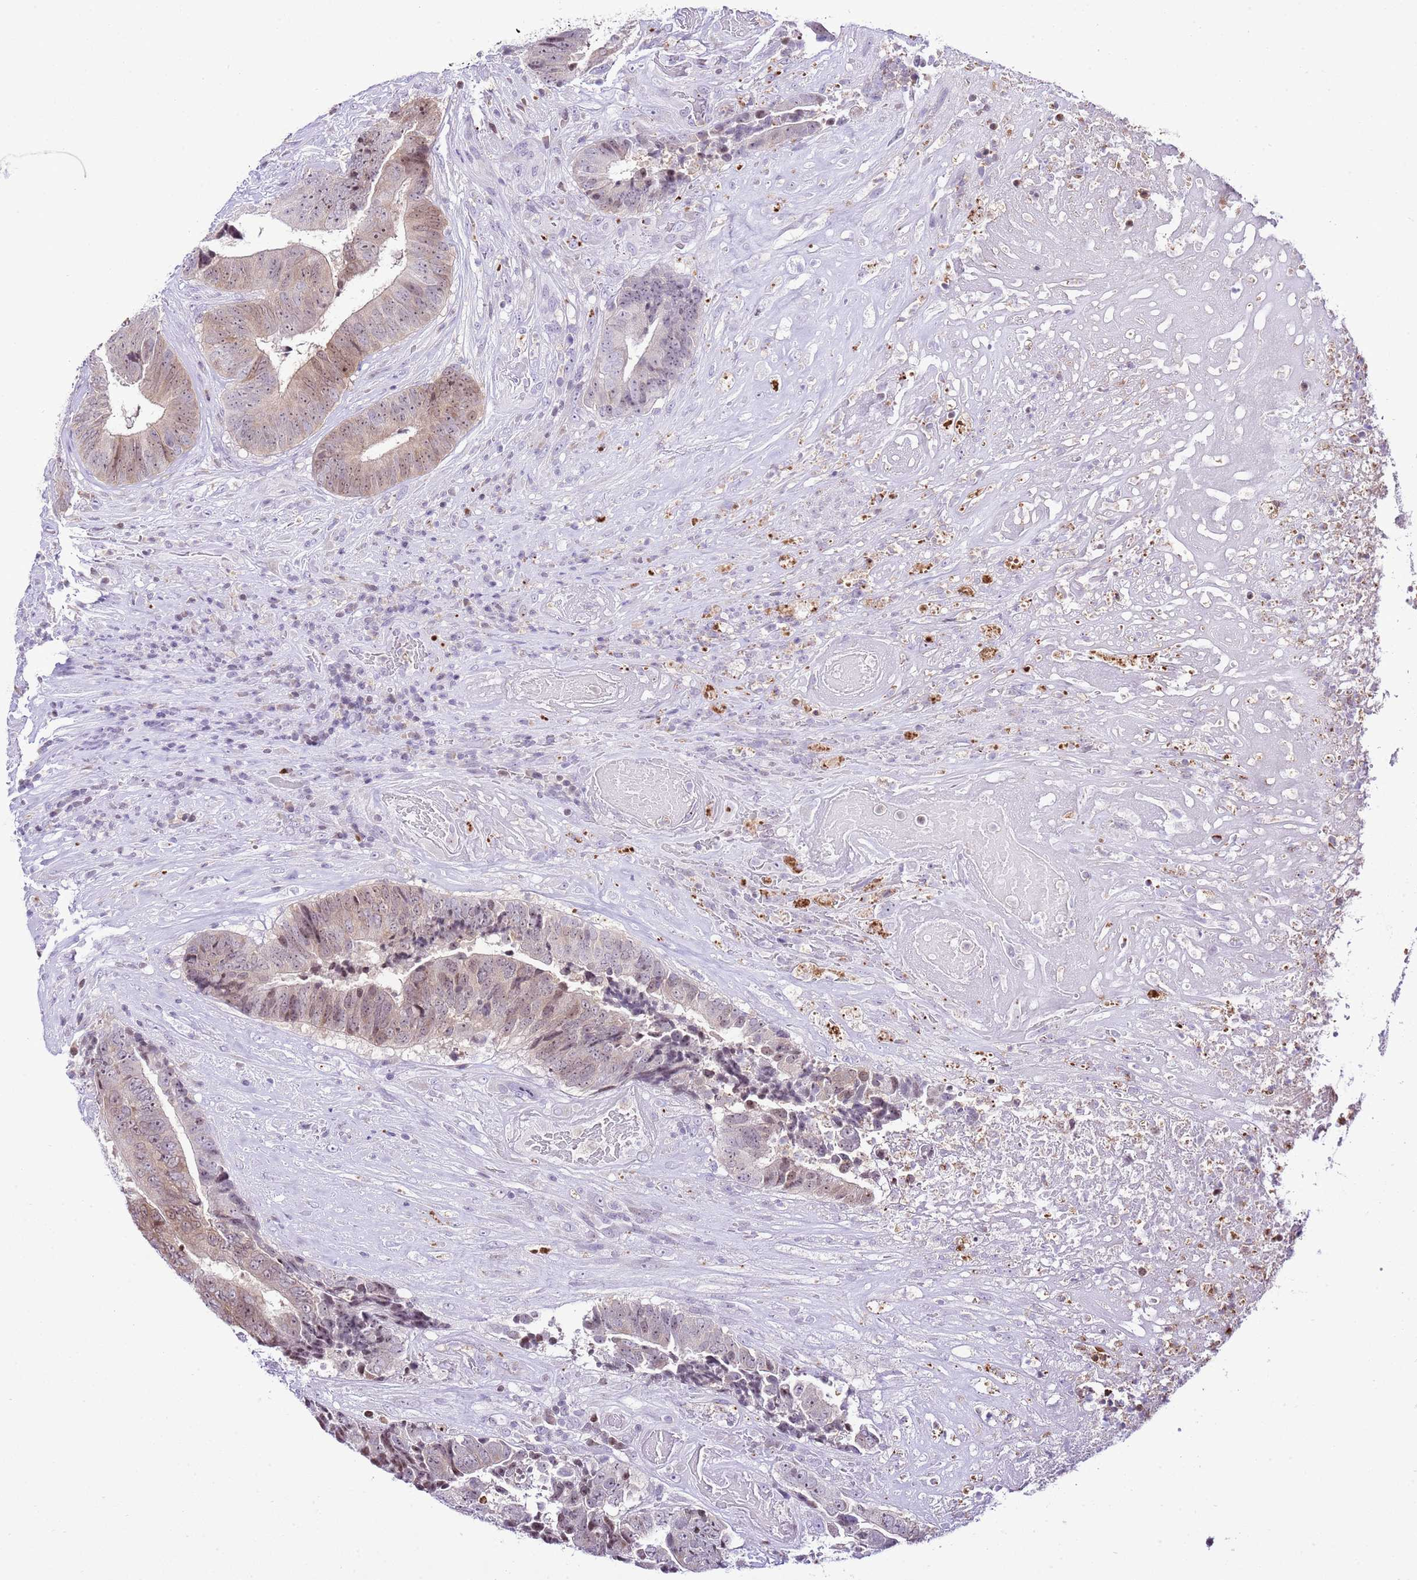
{"staining": {"intensity": "moderate", "quantity": "25%-75%", "location": "cytoplasmic/membranous,nuclear"}, "tissue": "colorectal cancer", "cell_type": "Tumor cells", "image_type": "cancer", "snomed": [{"axis": "morphology", "description": "Adenocarcinoma, NOS"}, {"axis": "topography", "description": "Rectum"}], "caption": "The histopathology image demonstrates a brown stain indicating the presence of a protein in the cytoplasmic/membranous and nuclear of tumor cells in colorectal adenocarcinoma.", "gene": "PRR15", "patient": {"sex": "male", "age": 72}}